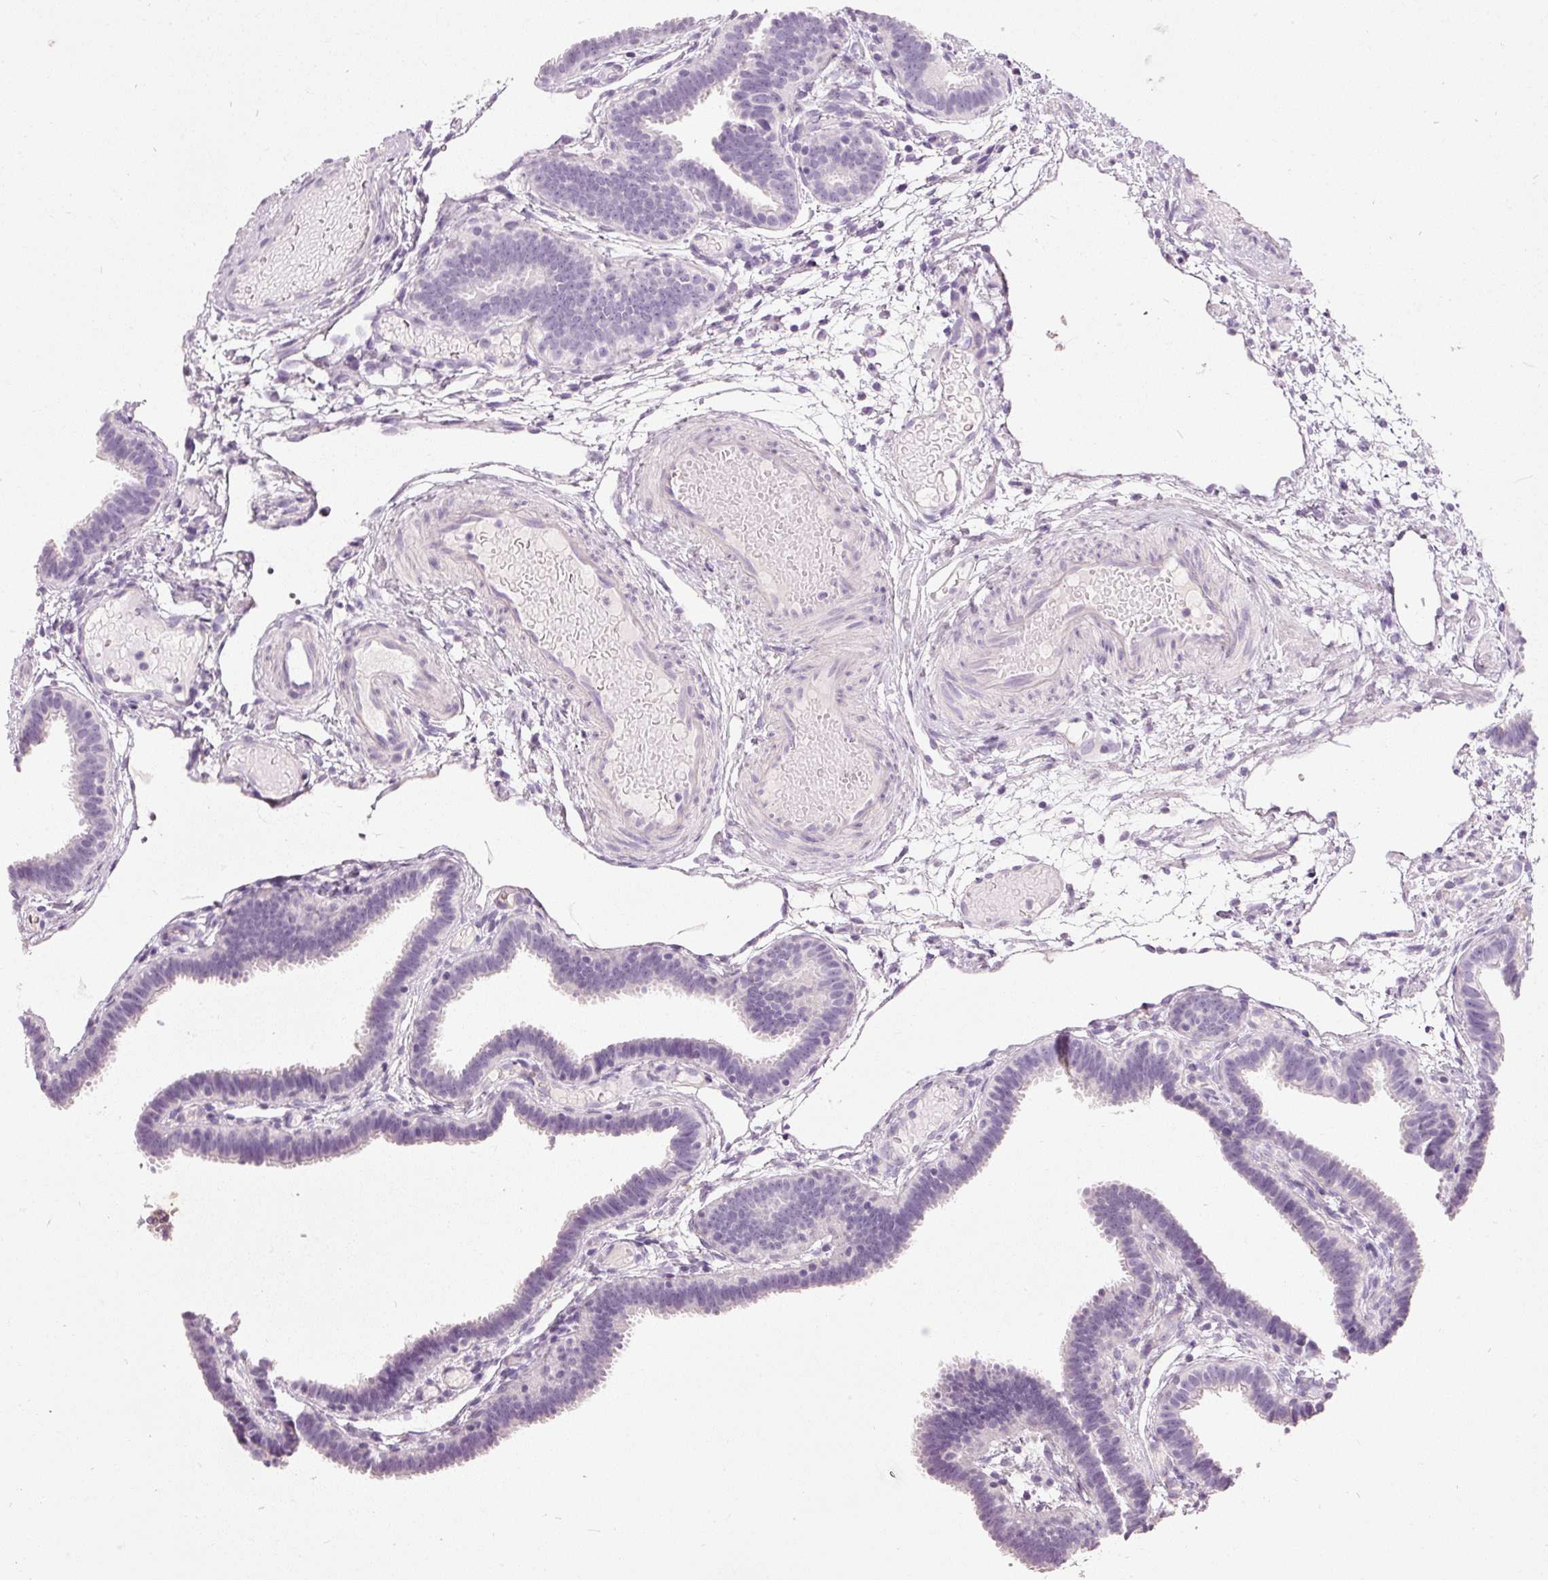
{"staining": {"intensity": "negative", "quantity": "none", "location": "none"}, "tissue": "fallopian tube", "cell_type": "Glandular cells", "image_type": "normal", "snomed": [{"axis": "morphology", "description": "Normal tissue, NOS"}, {"axis": "topography", "description": "Fallopian tube"}], "caption": "An image of human fallopian tube is negative for staining in glandular cells. Brightfield microscopy of immunohistochemistry (IHC) stained with DAB (3,3'-diaminobenzidine) (brown) and hematoxylin (blue), captured at high magnification.", "gene": "MUC5AC", "patient": {"sex": "female", "age": 37}}